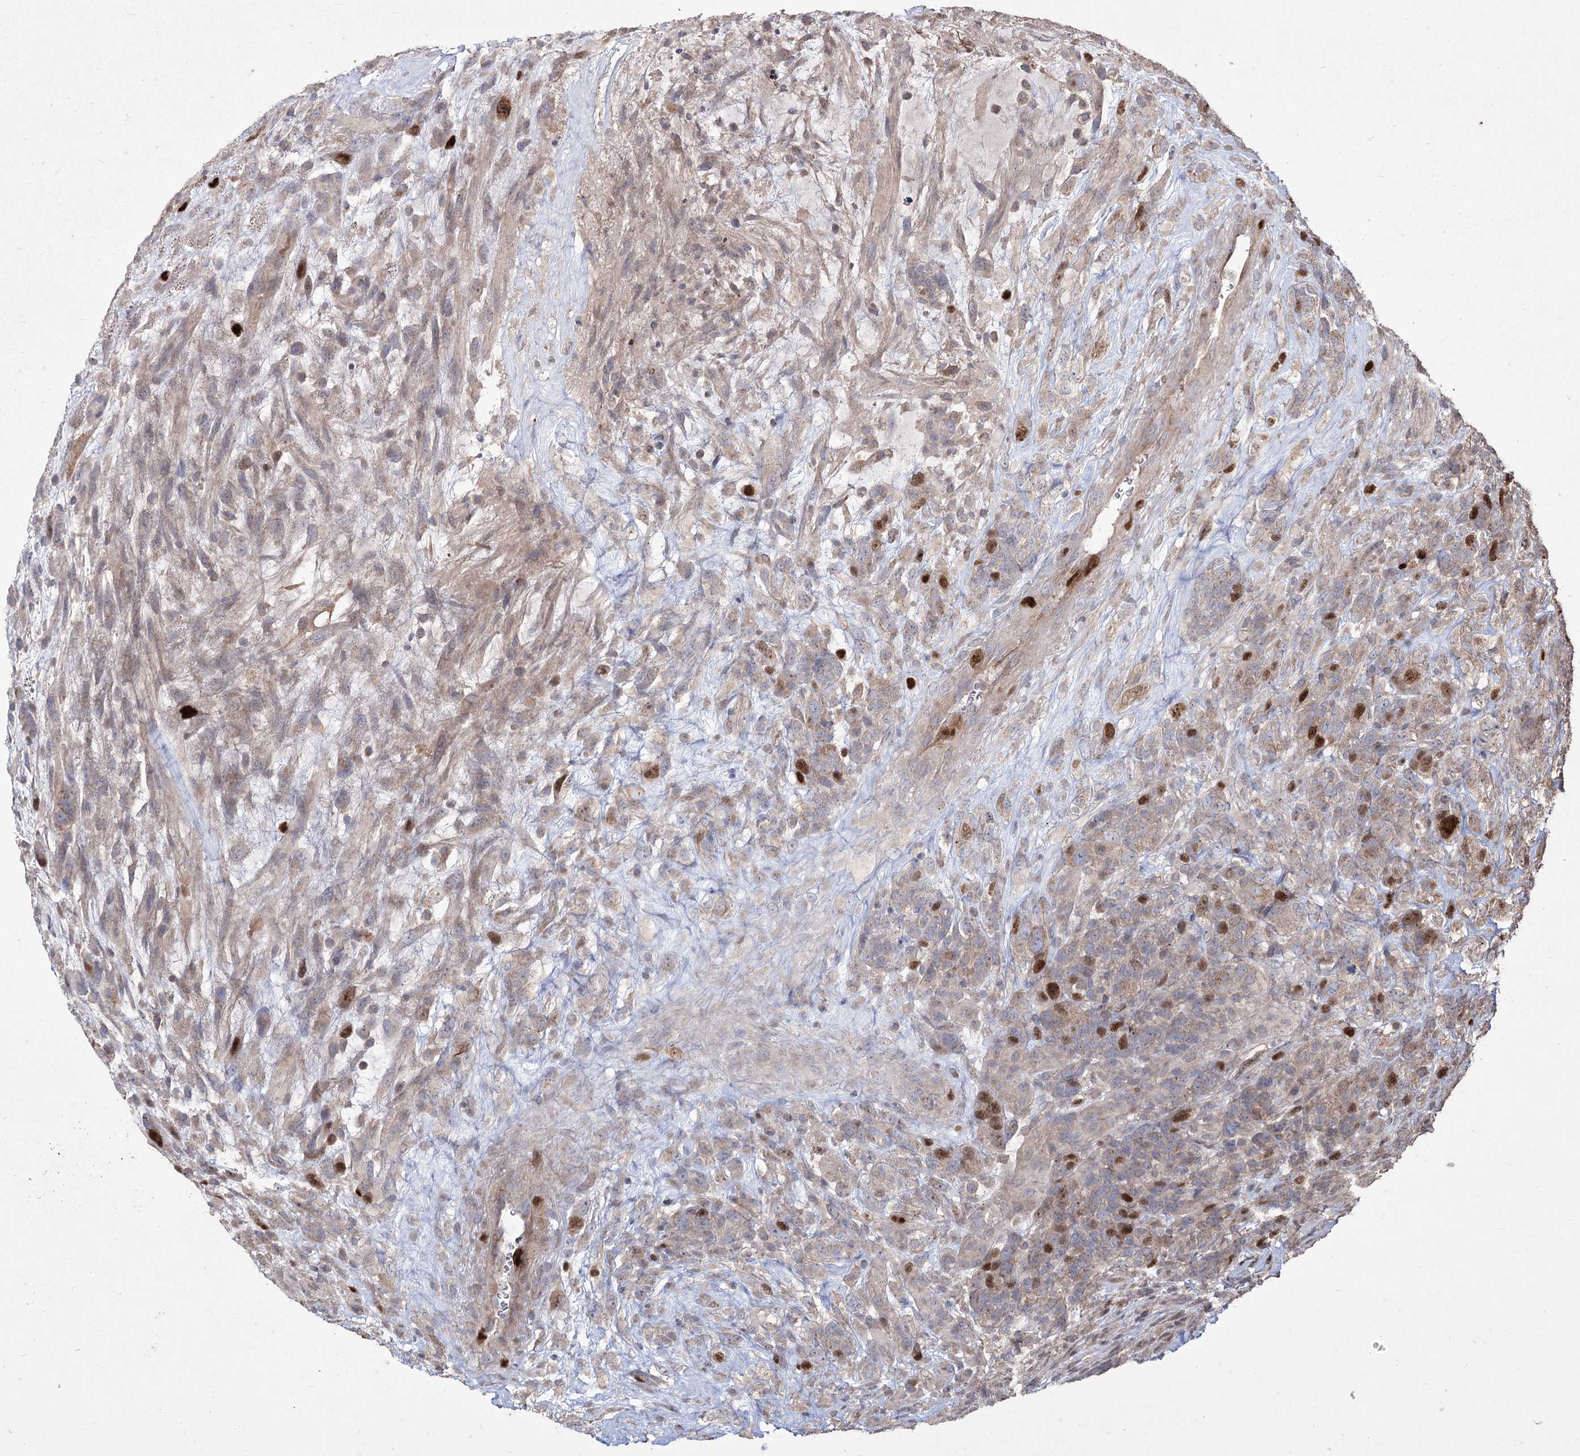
{"staining": {"intensity": "moderate", "quantity": "<25%", "location": "nuclear"}, "tissue": "glioma", "cell_type": "Tumor cells", "image_type": "cancer", "snomed": [{"axis": "morphology", "description": "Glioma, malignant, High grade"}, {"axis": "topography", "description": "Brain"}], "caption": "Immunohistochemical staining of human malignant high-grade glioma shows low levels of moderate nuclear staining in approximately <25% of tumor cells.", "gene": "PRC1", "patient": {"sex": "male", "age": 61}}